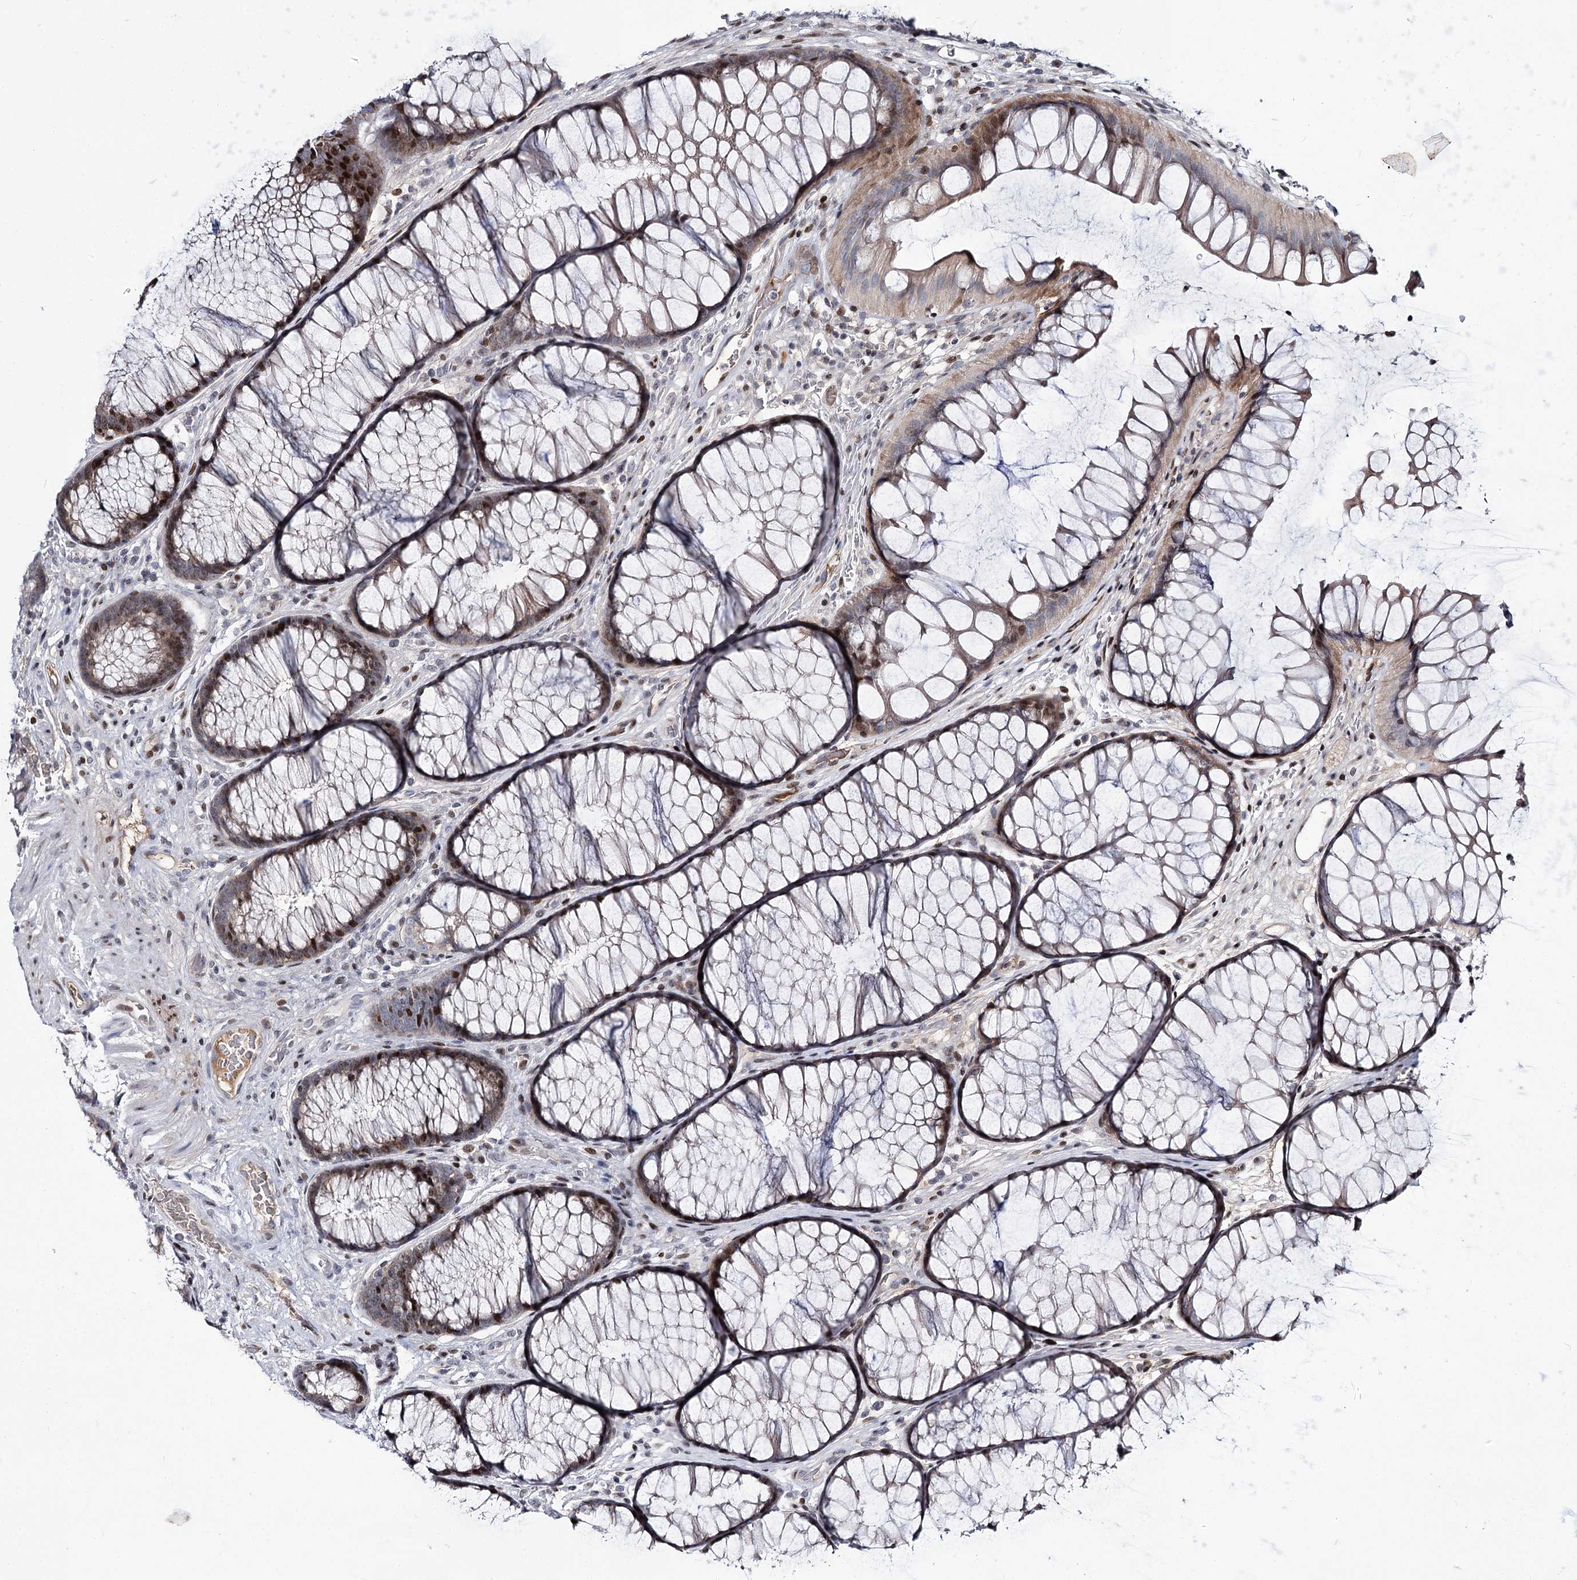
{"staining": {"intensity": "moderate", "quantity": "25%-75%", "location": "cytoplasmic/membranous,nuclear"}, "tissue": "colon", "cell_type": "Endothelial cells", "image_type": "normal", "snomed": [{"axis": "morphology", "description": "Normal tissue, NOS"}, {"axis": "topography", "description": "Colon"}], "caption": "The image demonstrates a brown stain indicating the presence of a protein in the cytoplasmic/membranous,nuclear of endothelial cells in colon. Nuclei are stained in blue.", "gene": "ITFG2", "patient": {"sex": "female", "age": 82}}